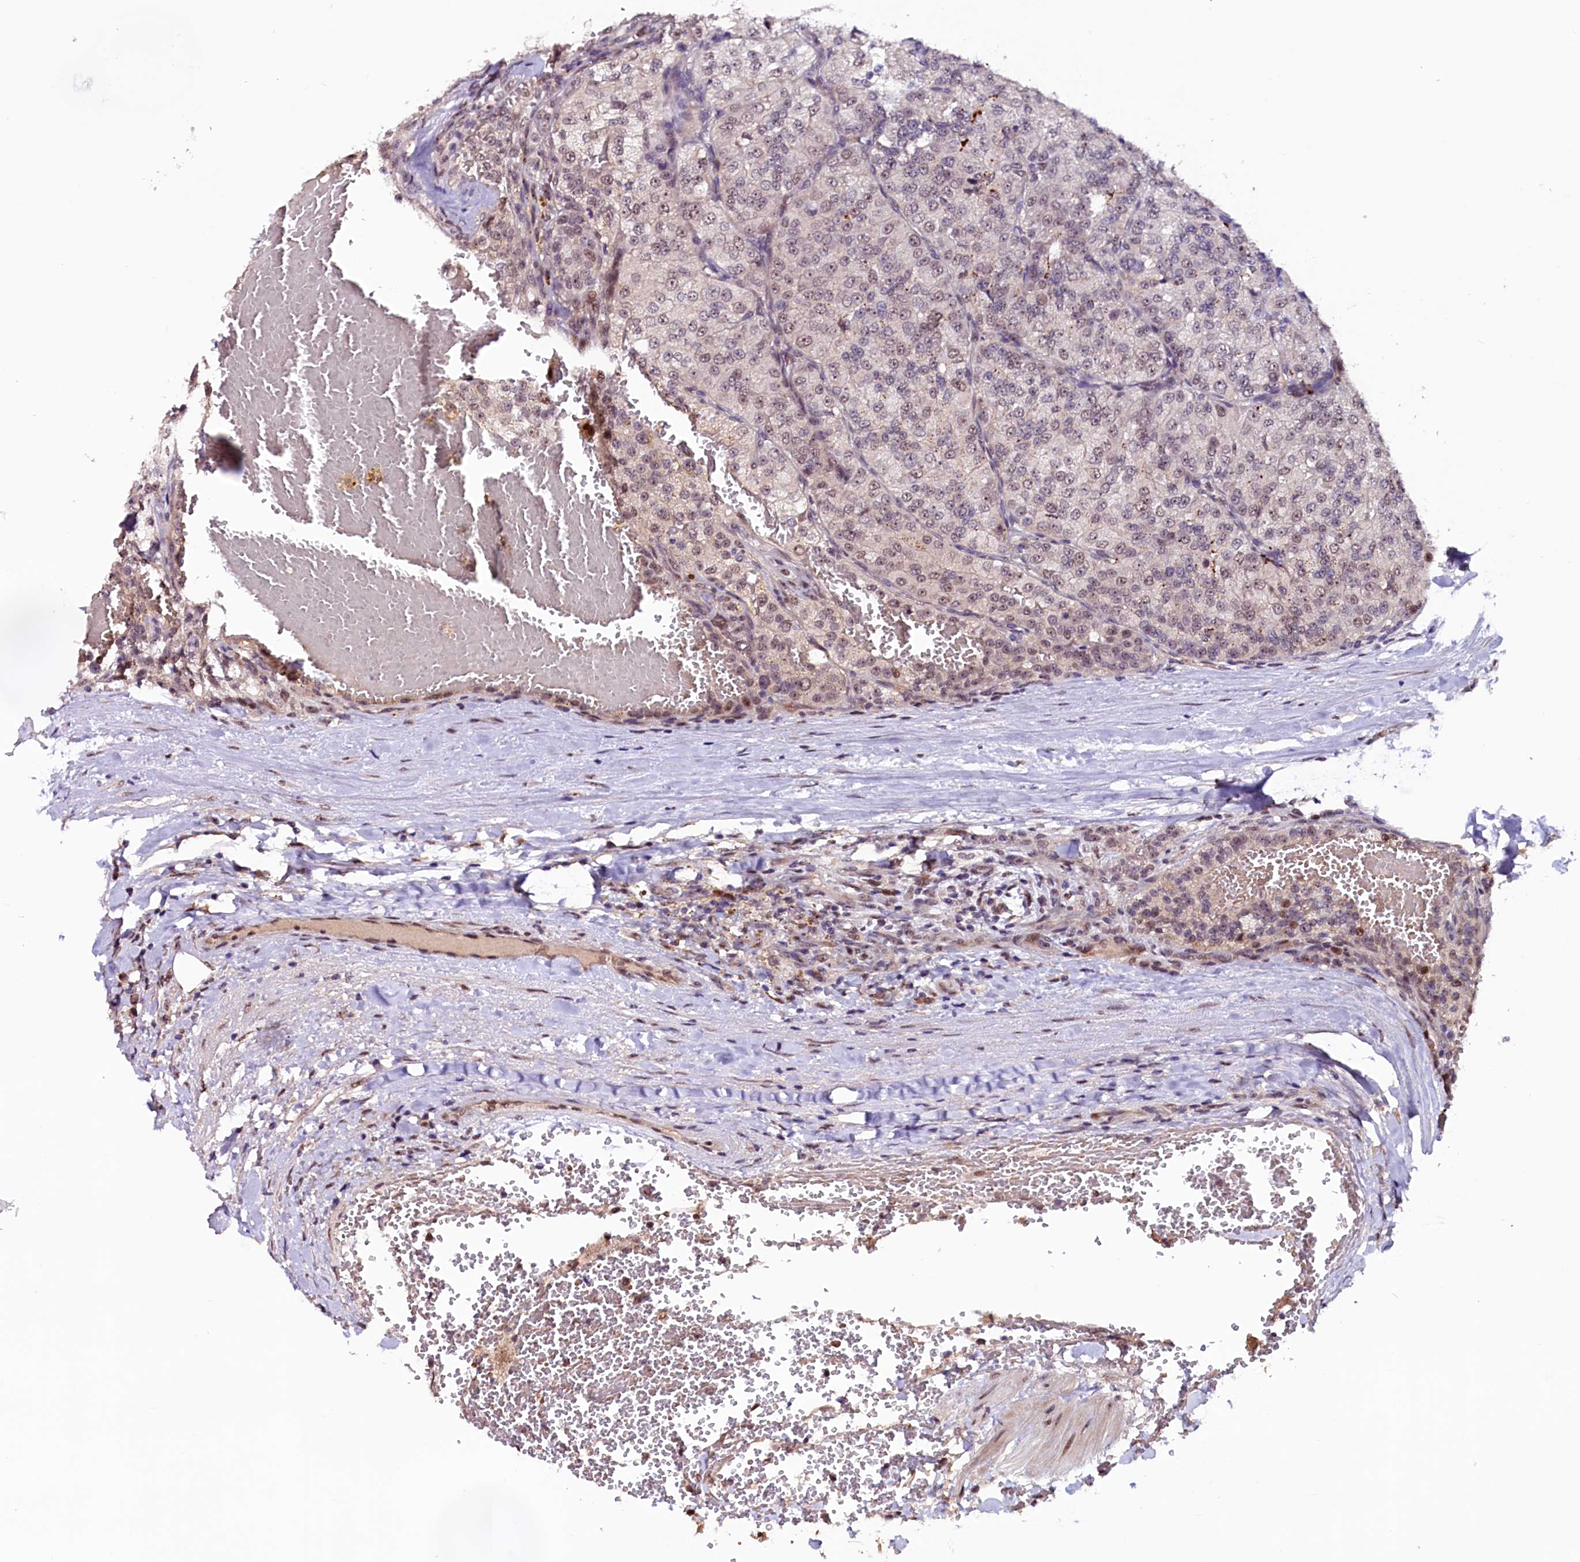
{"staining": {"intensity": "weak", "quantity": "25%-75%", "location": "nuclear"}, "tissue": "renal cancer", "cell_type": "Tumor cells", "image_type": "cancer", "snomed": [{"axis": "morphology", "description": "Adenocarcinoma, NOS"}, {"axis": "topography", "description": "Kidney"}], "caption": "Adenocarcinoma (renal) tissue shows weak nuclear expression in approximately 25%-75% of tumor cells, visualized by immunohistochemistry.", "gene": "RNMT", "patient": {"sex": "female", "age": 63}}